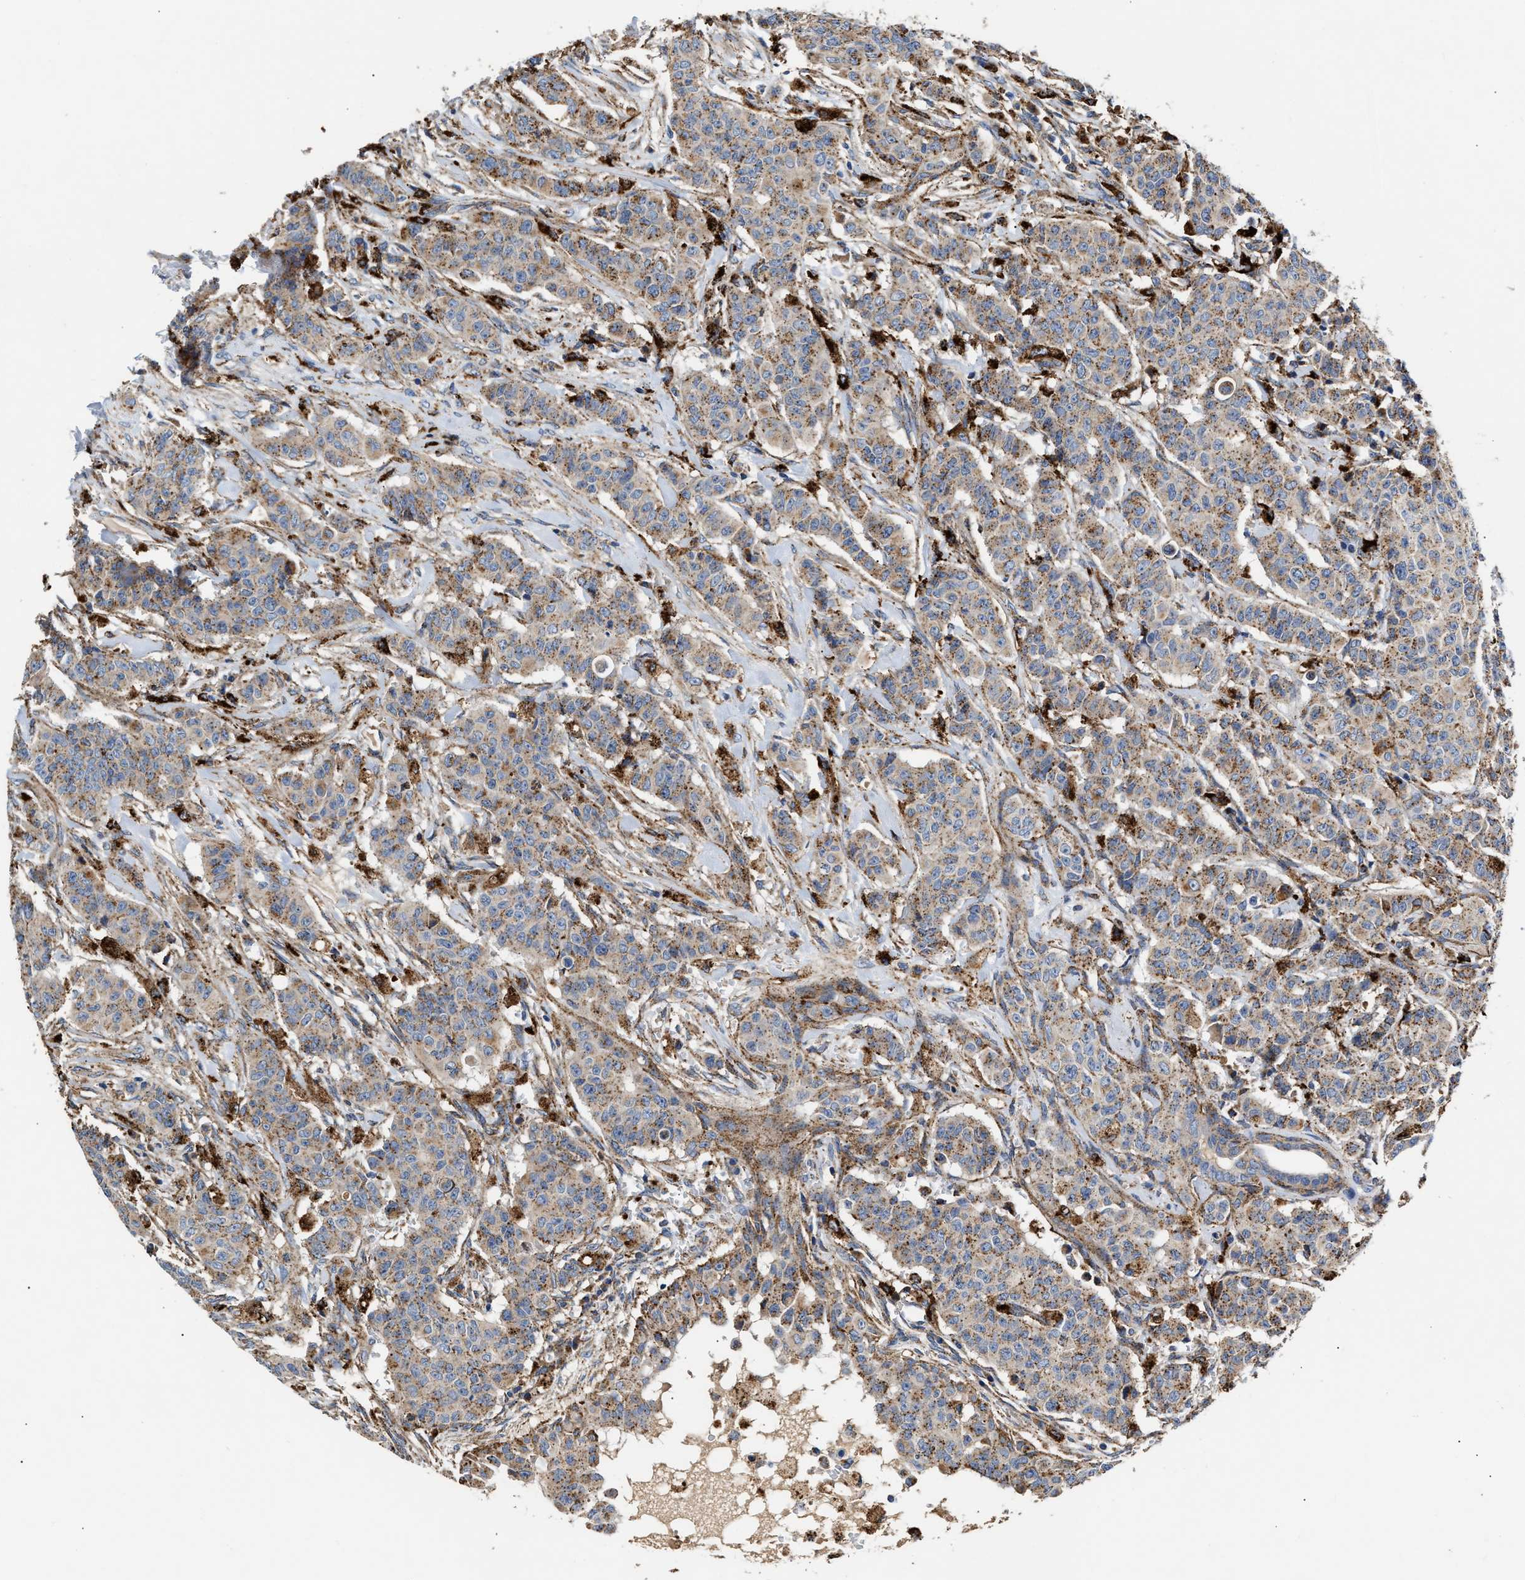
{"staining": {"intensity": "moderate", "quantity": ">75%", "location": "cytoplasmic/membranous"}, "tissue": "breast cancer", "cell_type": "Tumor cells", "image_type": "cancer", "snomed": [{"axis": "morphology", "description": "Normal tissue, NOS"}, {"axis": "morphology", "description": "Duct carcinoma"}, {"axis": "topography", "description": "Breast"}], "caption": "An IHC photomicrograph of tumor tissue is shown. Protein staining in brown shows moderate cytoplasmic/membranous positivity in breast intraductal carcinoma within tumor cells.", "gene": "CCDC146", "patient": {"sex": "female", "age": 40}}